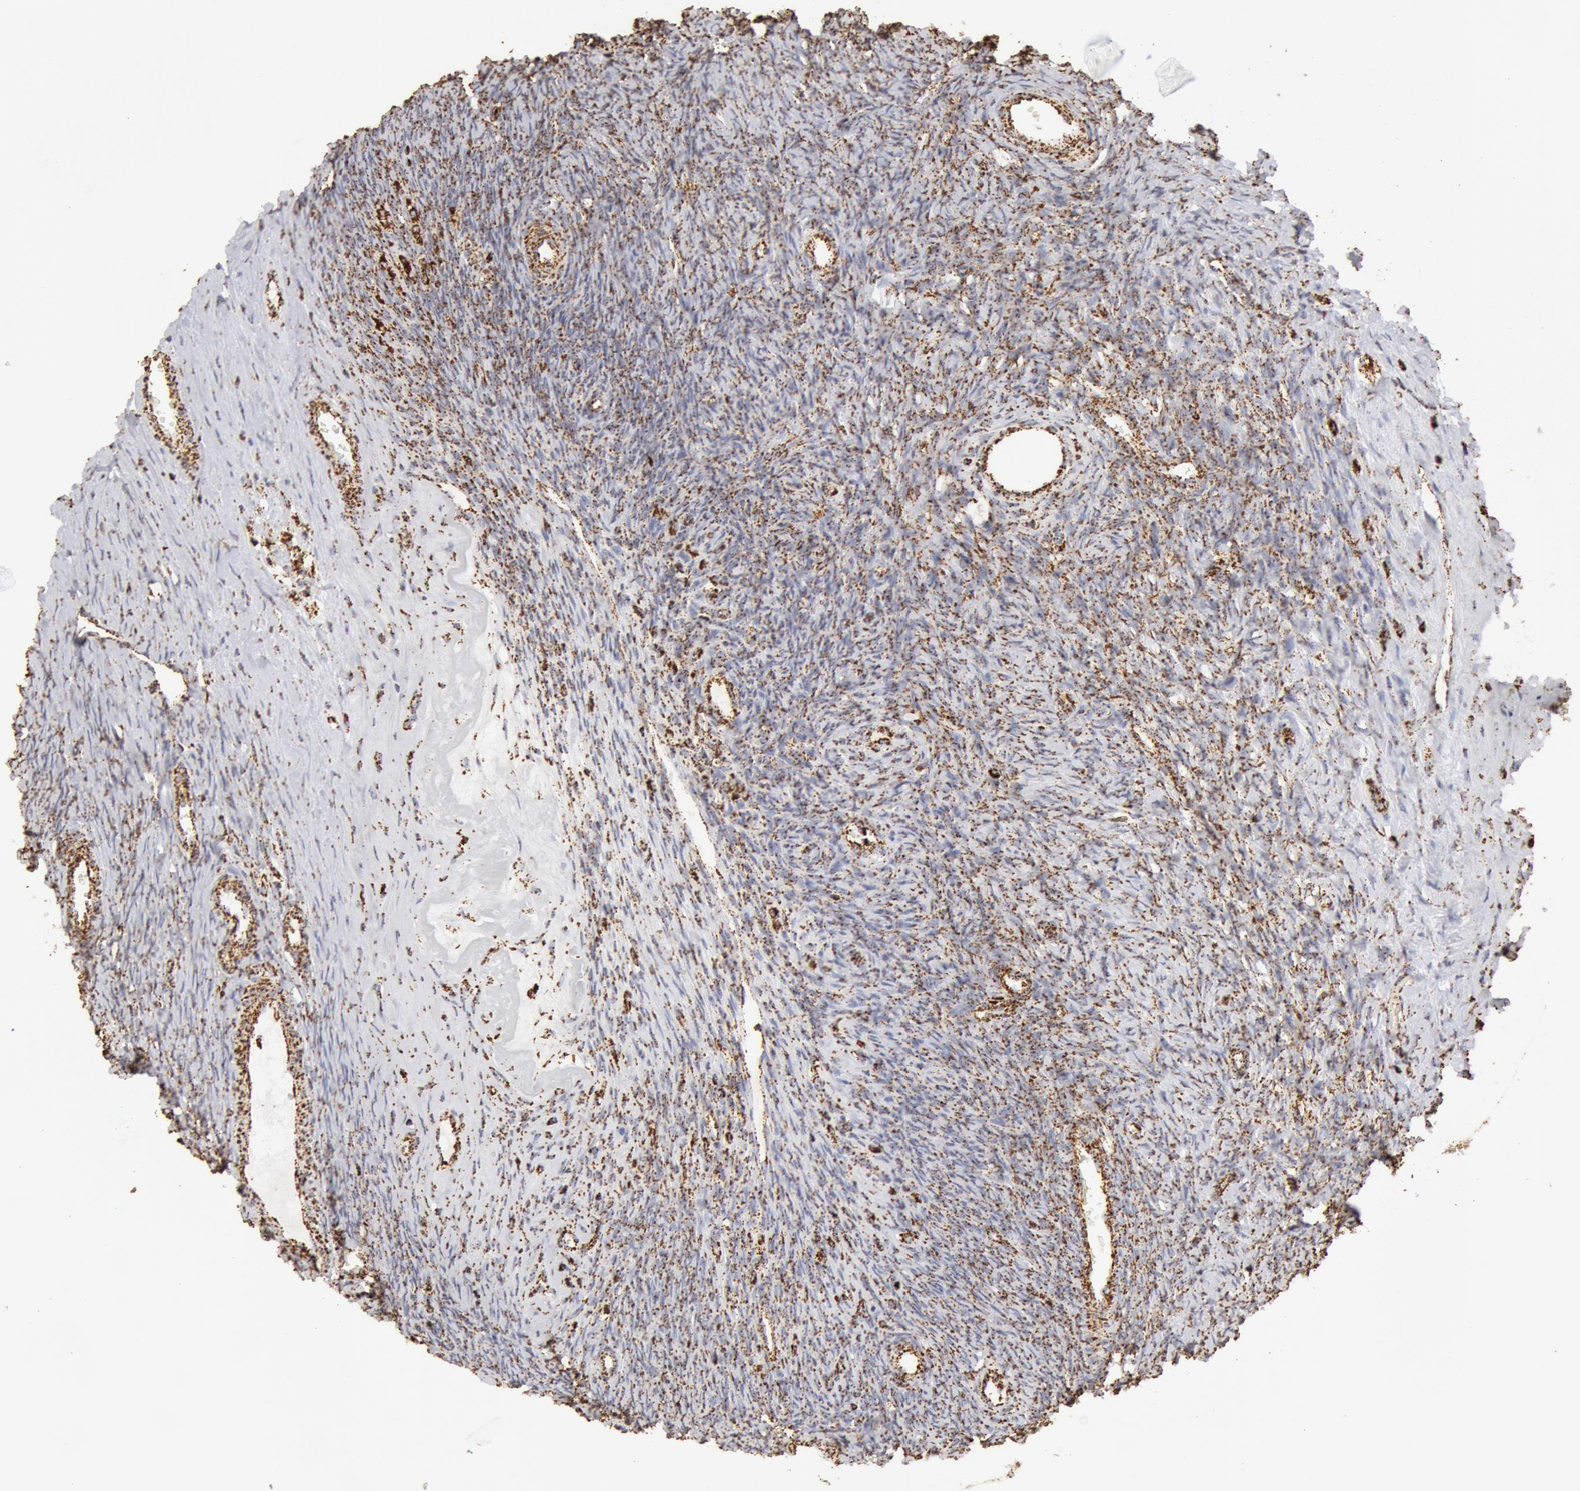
{"staining": {"intensity": "strong", "quantity": ">75%", "location": "cytoplasmic/membranous"}, "tissue": "ovary", "cell_type": "Follicle cells", "image_type": "normal", "snomed": [{"axis": "morphology", "description": "Normal tissue, NOS"}, {"axis": "topography", "description": "Ovary"}], "caption": "Immunohistochemistry (IHC) image of benign ovary stained for a protein (brown), which reveals high levels of strong cytoplasmic/membranous expression in approximately >75% of follicle cells.", "gene": "ATP5F1B", "patient": {"sex": "female", "age": 32}}